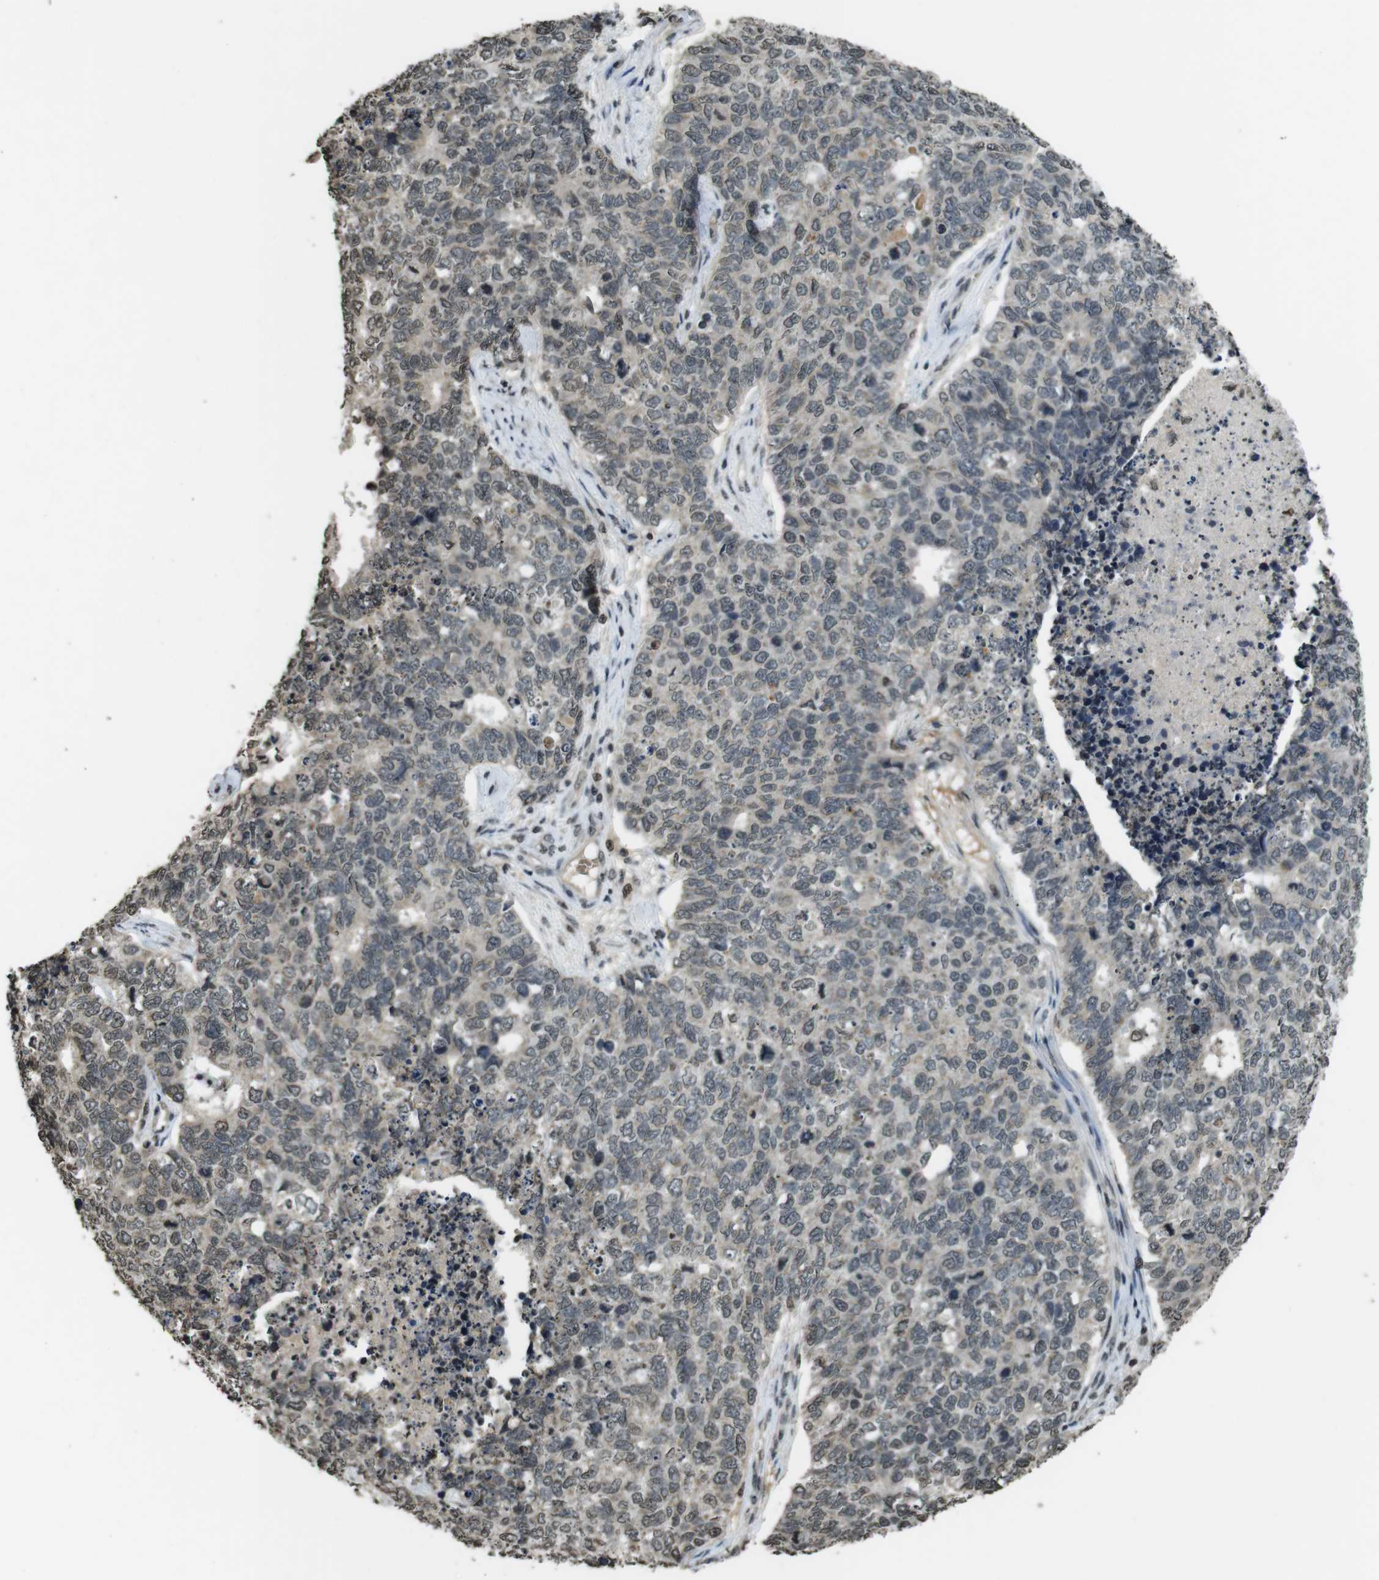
{"staining": {"intensity": "weak", "quantity": "25%-75%", "location": "nuclear"}, "tissue": "cervical cancer", "cell_type": "Tumor cells", "image_type": "cancer", "snomed": [{"axis": "morphology", "description": "Squamous cell carcinoma, NOS"}, {"axis": "topography", "description": "Cervix"}], "caption": "Cervical cancer tissue shows weak nuclear staining in approximately 25%-75% of tumor cells, visualized by immunohistochemistry.", "gene": "MAF", "patient": {"sex": "female", "age": 63}}